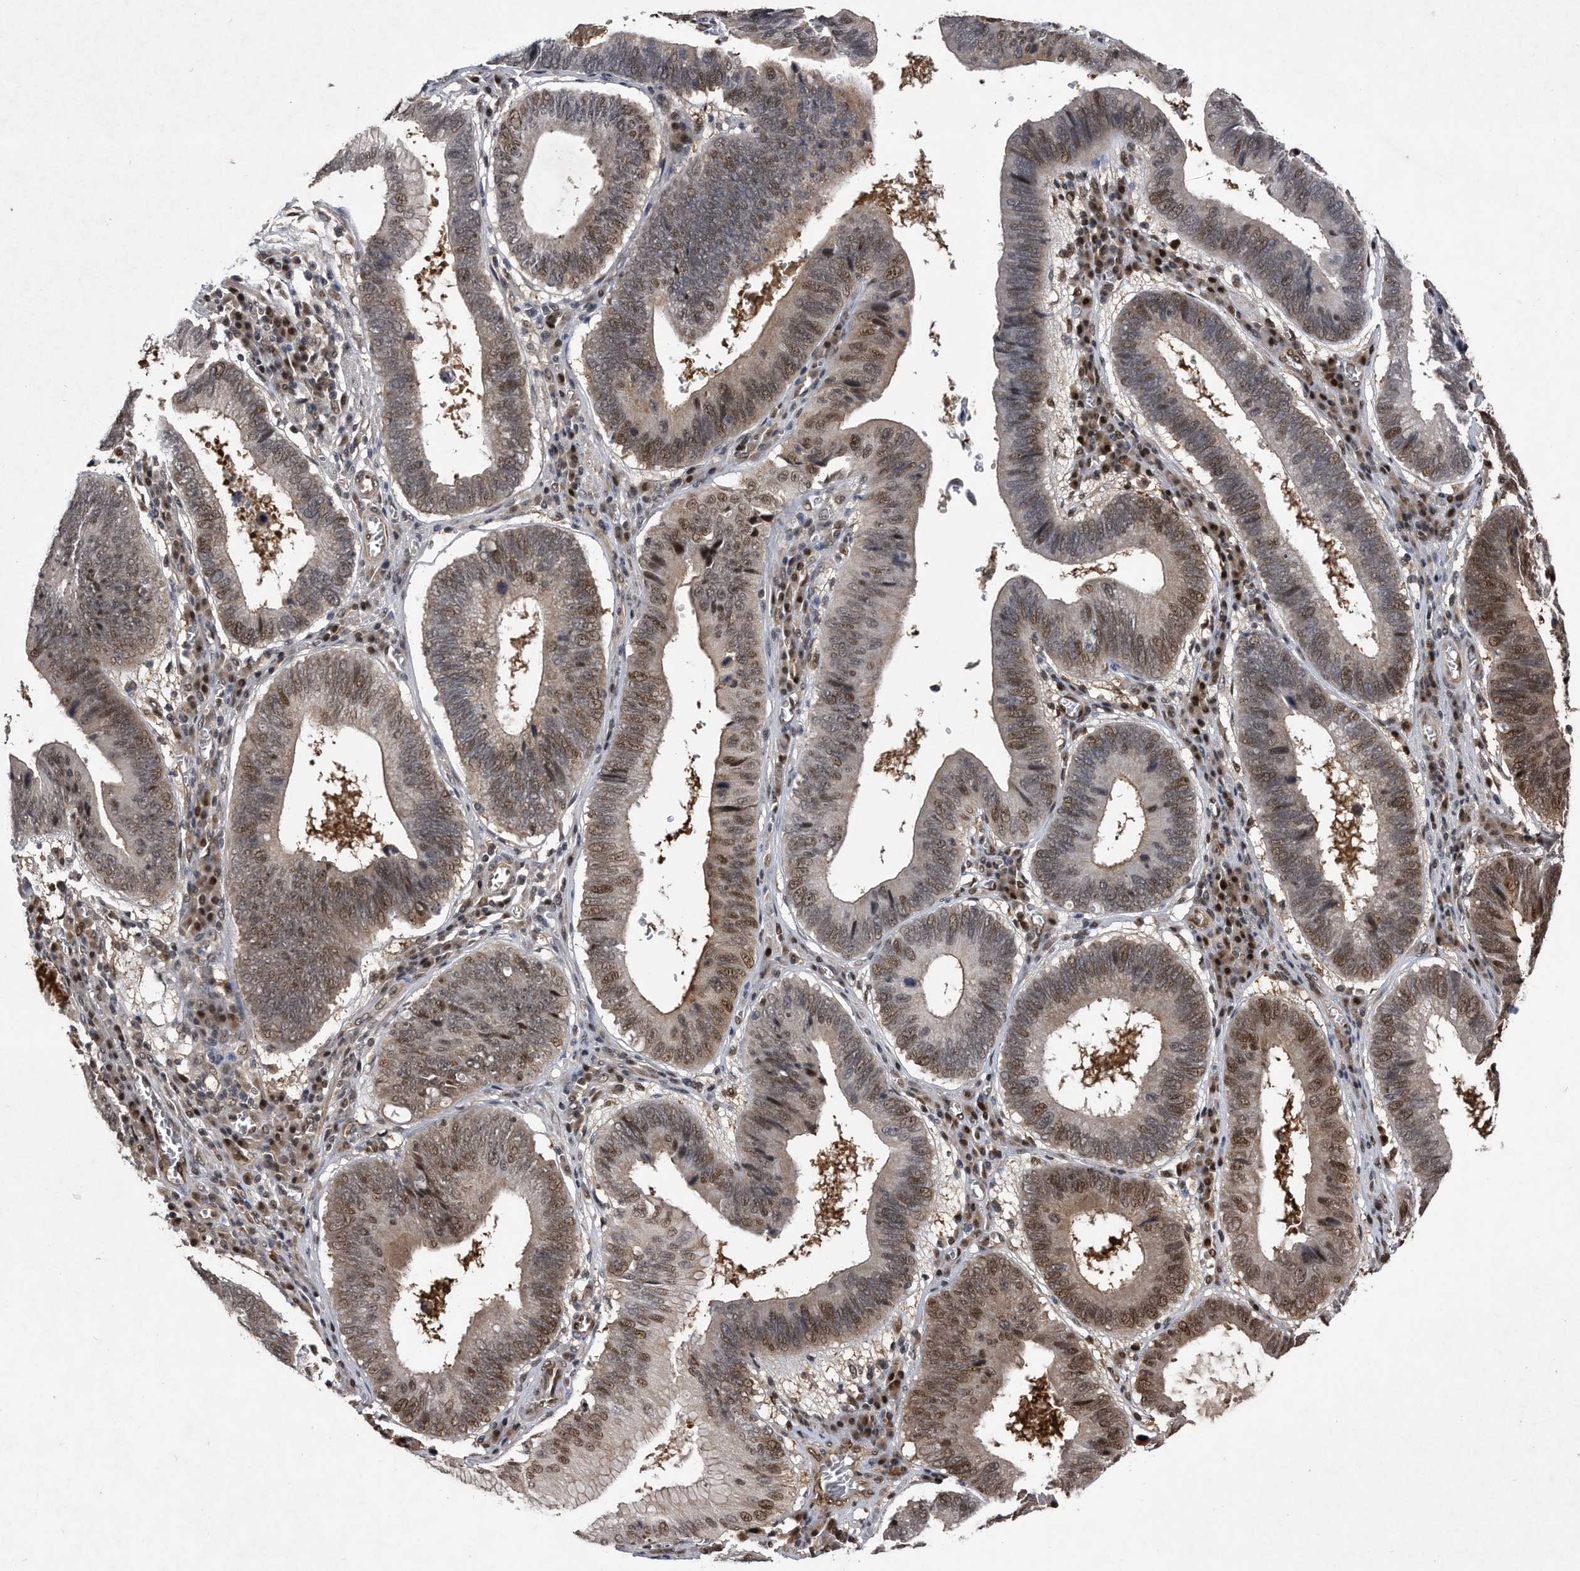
{"staining": {"intensity": "moderate", "quantity": ">75%", "location": "cytoplasmic/membranous,nuclear"}, "tissue": "stomach cancer", "cell_type": "Tumor cells", "image_type": "cancer", "snomed": [{"axis": "morphology", "description": "Adenocarcinoma, NOS"}, {"axis": "topography", "description": "Stomach"}], "caption": "Approximately >75% of tumor cells in stomach adenocarcinoma show moderate cytoplasmic/membranous and nuclear protein expression as visualized by brown immunohistochemical staining.", "gene": "RAD23B", "patient": {"sex": "male", "age": 59}}